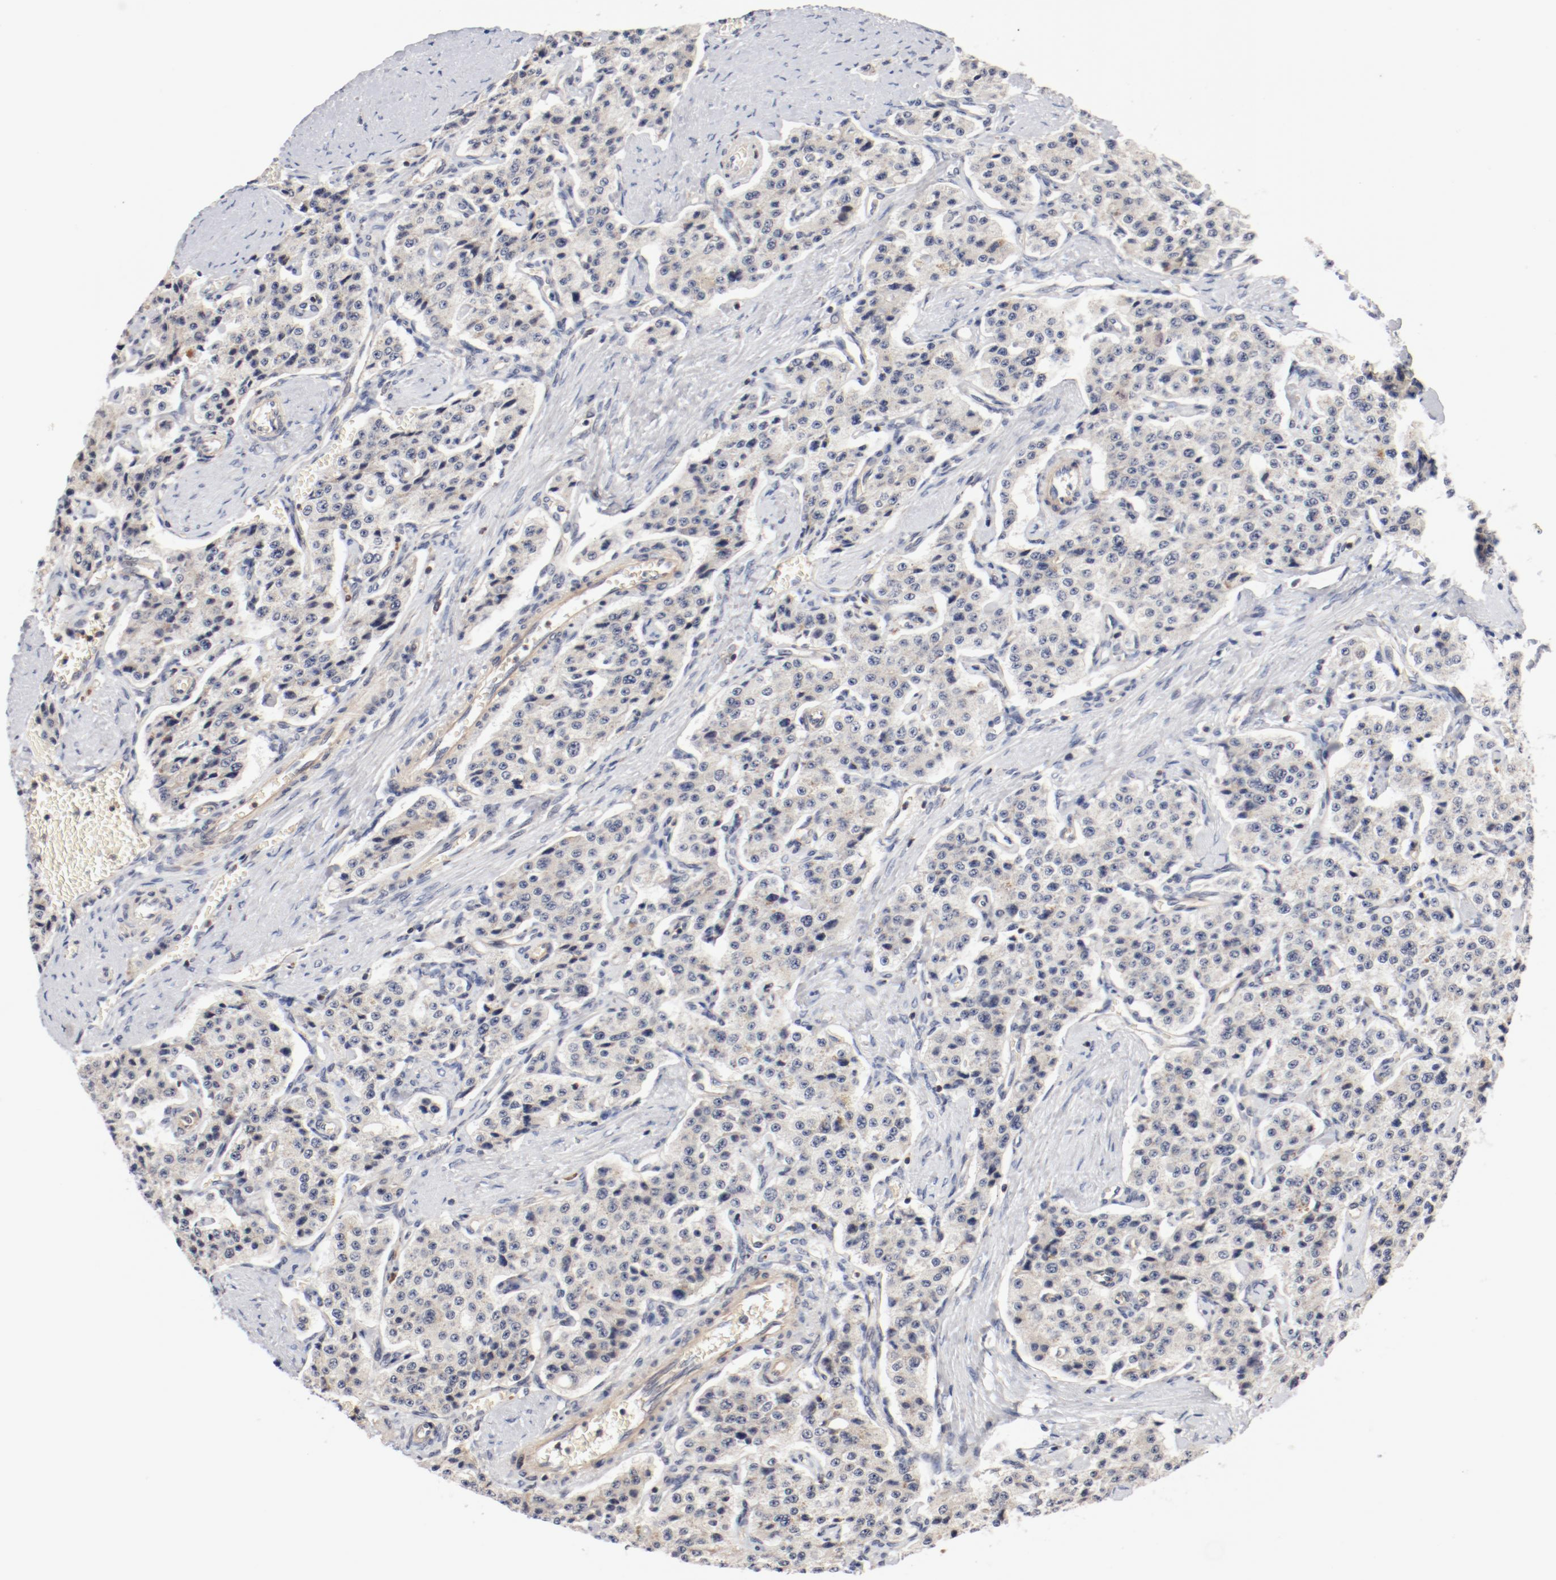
{"staining": {"intensity": "negative", "quantity": "none", "location": "none"}, "tissue": "carcinoid", "cell_type": "Tumor cells", "image_type": "cancer", "snomed": [{"axis": "morphology", "description": "Carcinoid, malignant, NOS"}, {"axis": "topography", "description": "Small intestine"}], "caption": "DAB immunohistochemical staining of carcinoid exhibits no significant staining in tumor cells.", "gene": "ZNF267", "patient": {"sex": "male", "age": 52}}